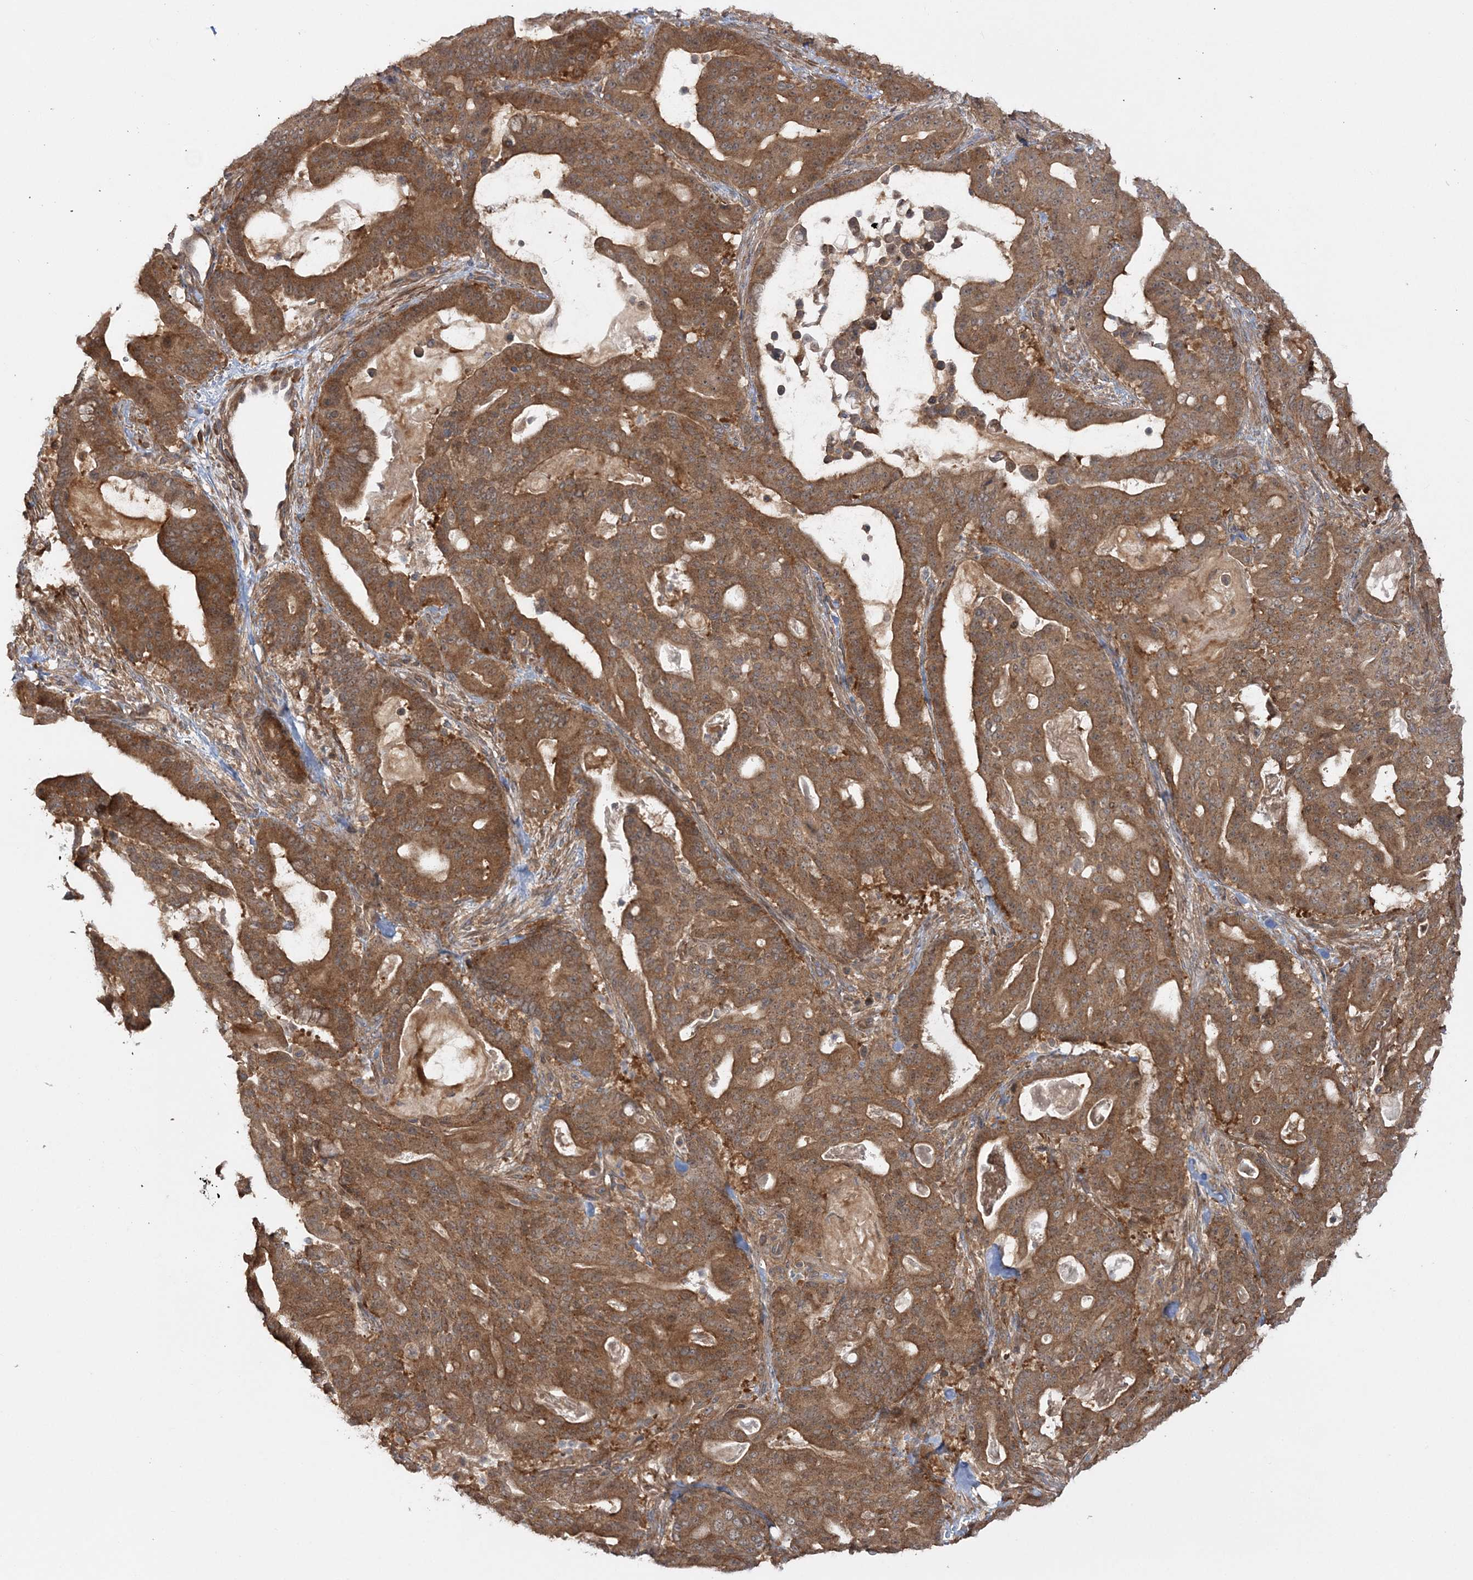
{"staining": {"intensity": "moderate", "quantity": ">75%", "location": "cytoplasmic/membranous"}, "tissue": "pancreatic cancer", "cell_type": "Tumor cells", "image_type": "cancer", "snomed": [{"axis": "morphology", "description": "Adenocarcinoma, NOS"}, {"axis": "topography", "description": "Pancreas"}], "caption": "Pancreatic adenocarcinoma tissue exhibits moderate cytoplasmic/membranous staining in approximately >75% of tumor cells (DAB IHC with brightfield microscopy, high magnification).", "gene": "MOCS2", "patient": {"sex": "male", "age": 63}}